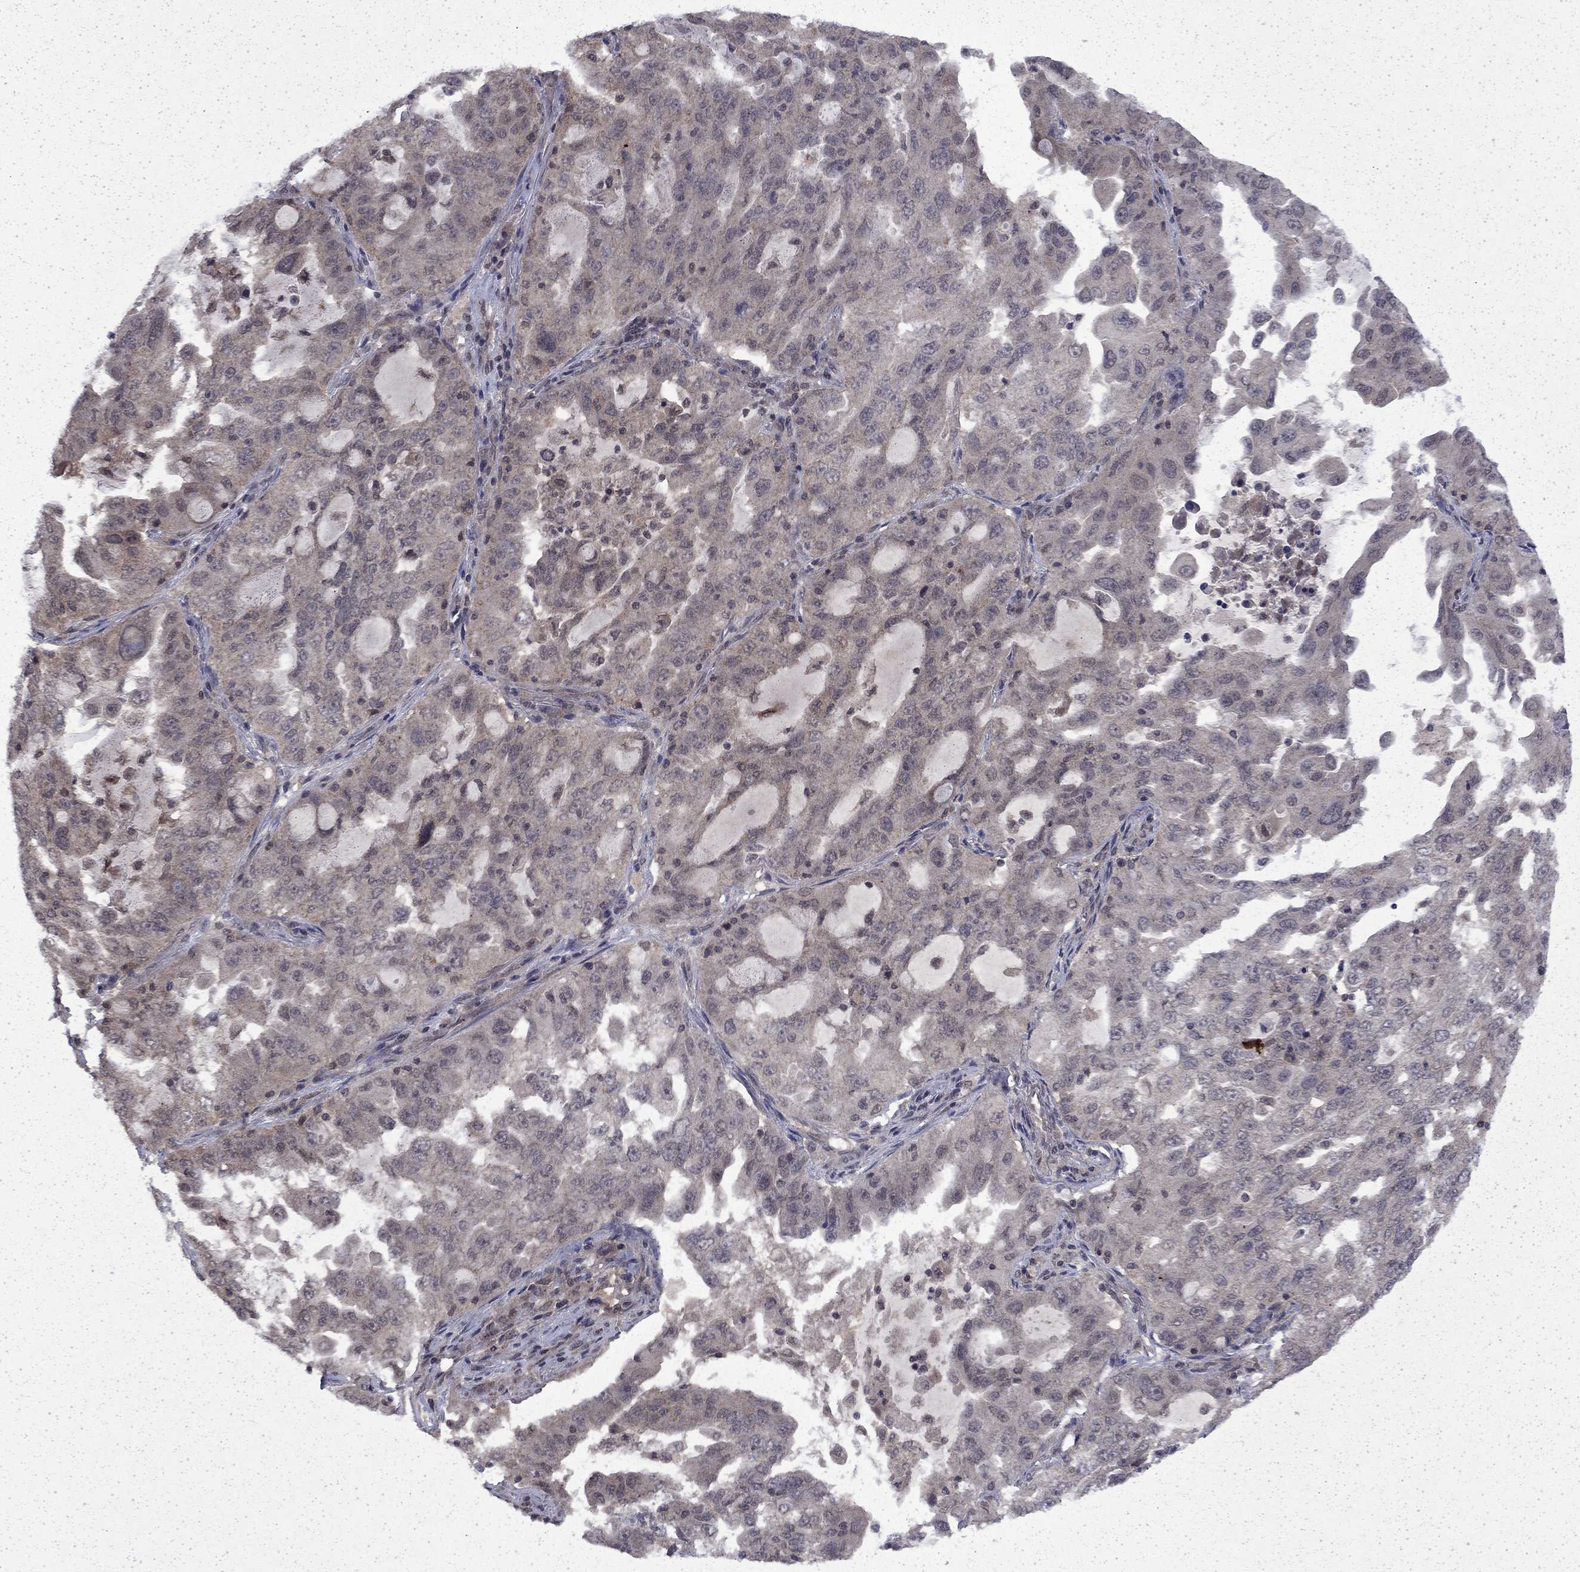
{"staining": {"intensity": "negative", "quantity": "none", "location": "none"}, "tissue": "lung cancer", "cell_type": "Tumor cells", "image_type": "cancer", "snomed": [{"axis": "morphology", "description": "Adenocarcinoma, NOS"}, {"axis": "topography", "description": "Lung"}], "caption": "High power microscopy photomicrograph of an immunohistochemistry micrograph of lung cancer, revealing no significant expression in tumor cells.", "gene": "CHAT", "patient": {"sex": "female", "age": 61}}